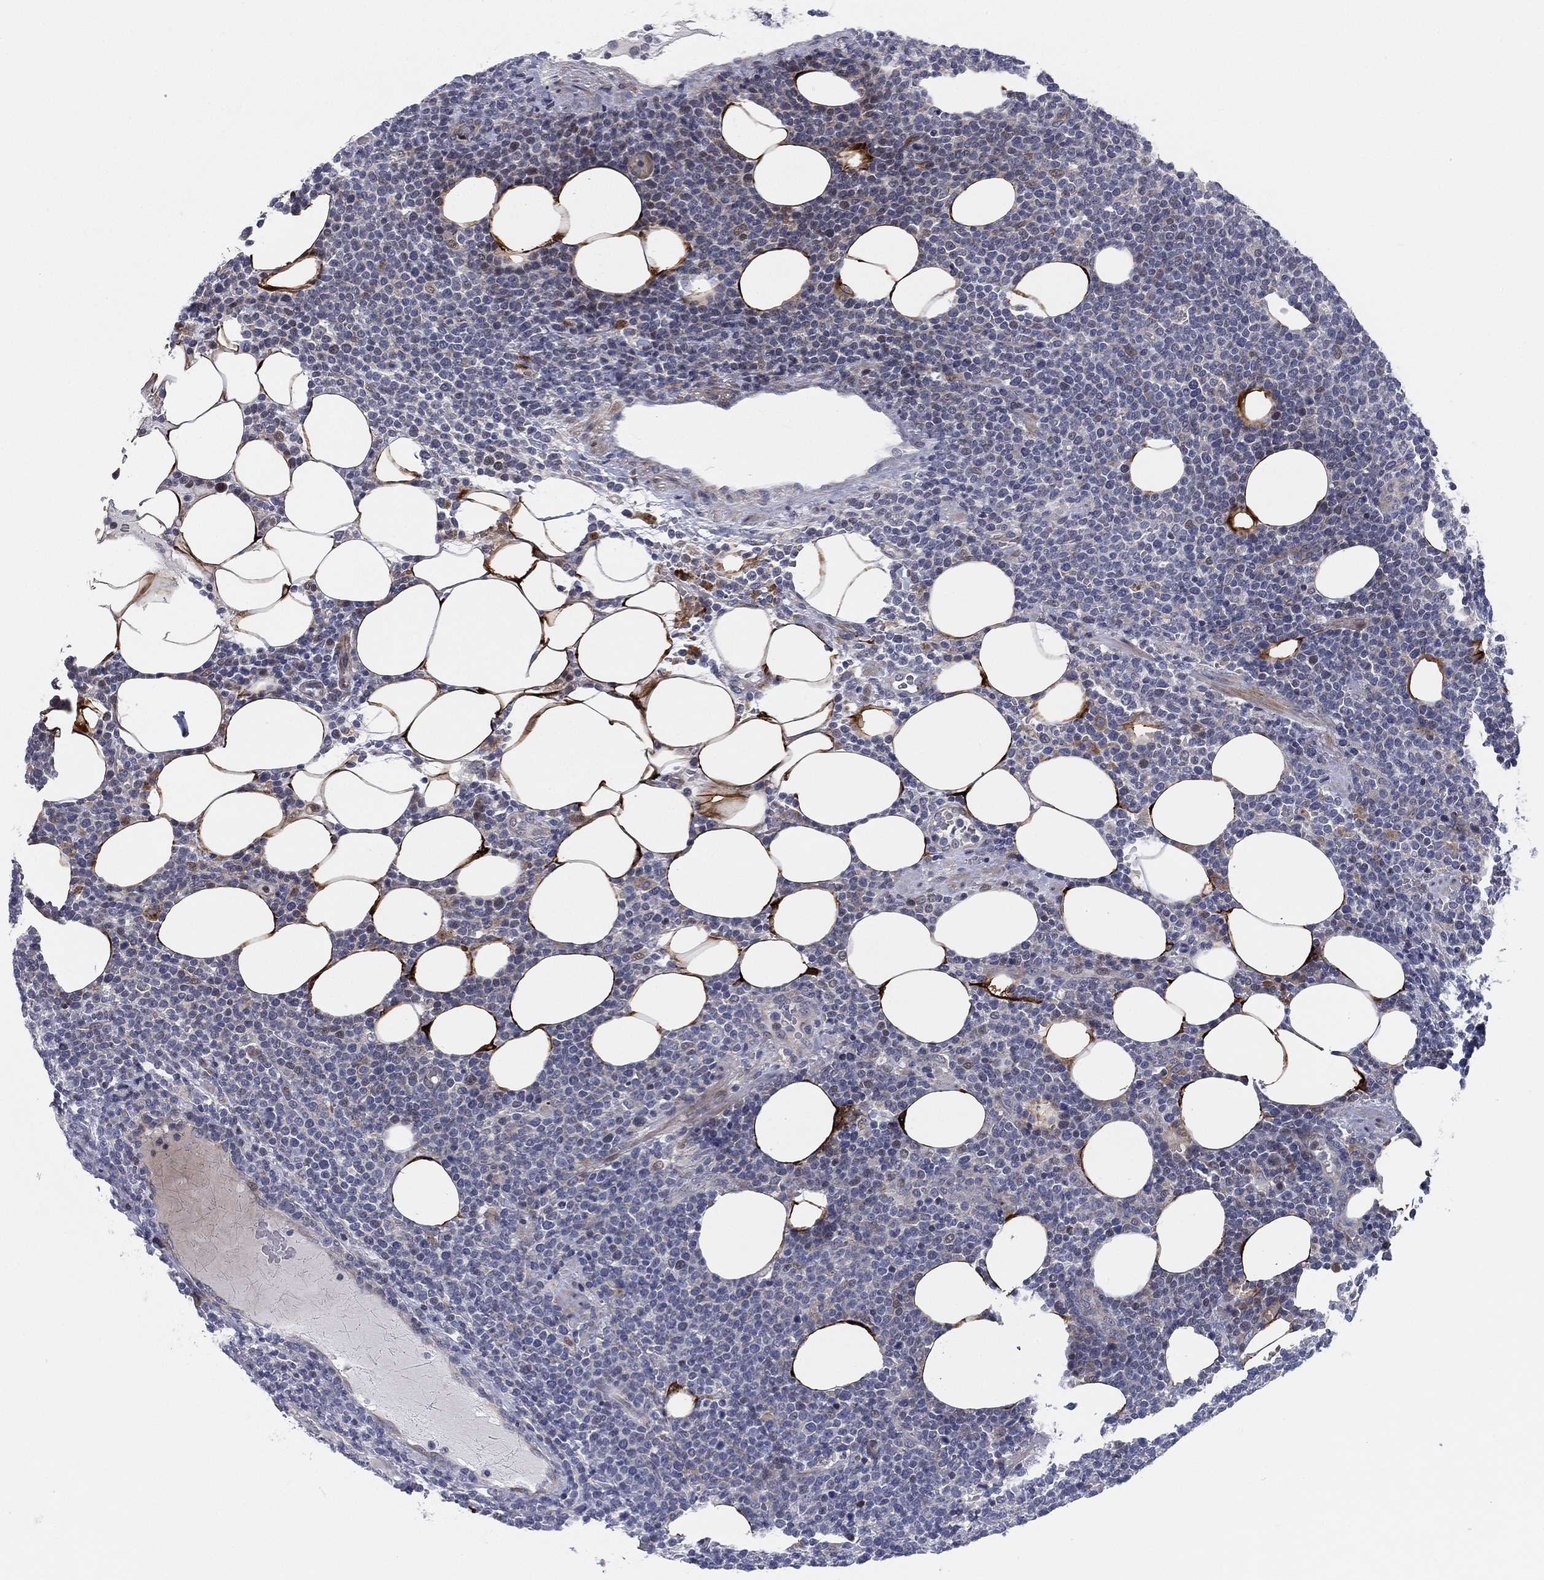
{"staining": {"intensity": "negative", "quantity": "none", "location": "none"}, "tissue": "lymphoma", "cell_type": "Tumor cells", "image_type": "cancer", "snomed": [{"axis": "morphology", "description": "Malignant lymphoma, non-Hodgkin's type, High grade"}, {"axis": "topography", "description": "Lymph node"}], "caption": "Protein analysis of lymphoma demonstrates no significant staining in tumor cells.", "gene": "UTP14A", "patient": {"sex": "male", "age": 61}}